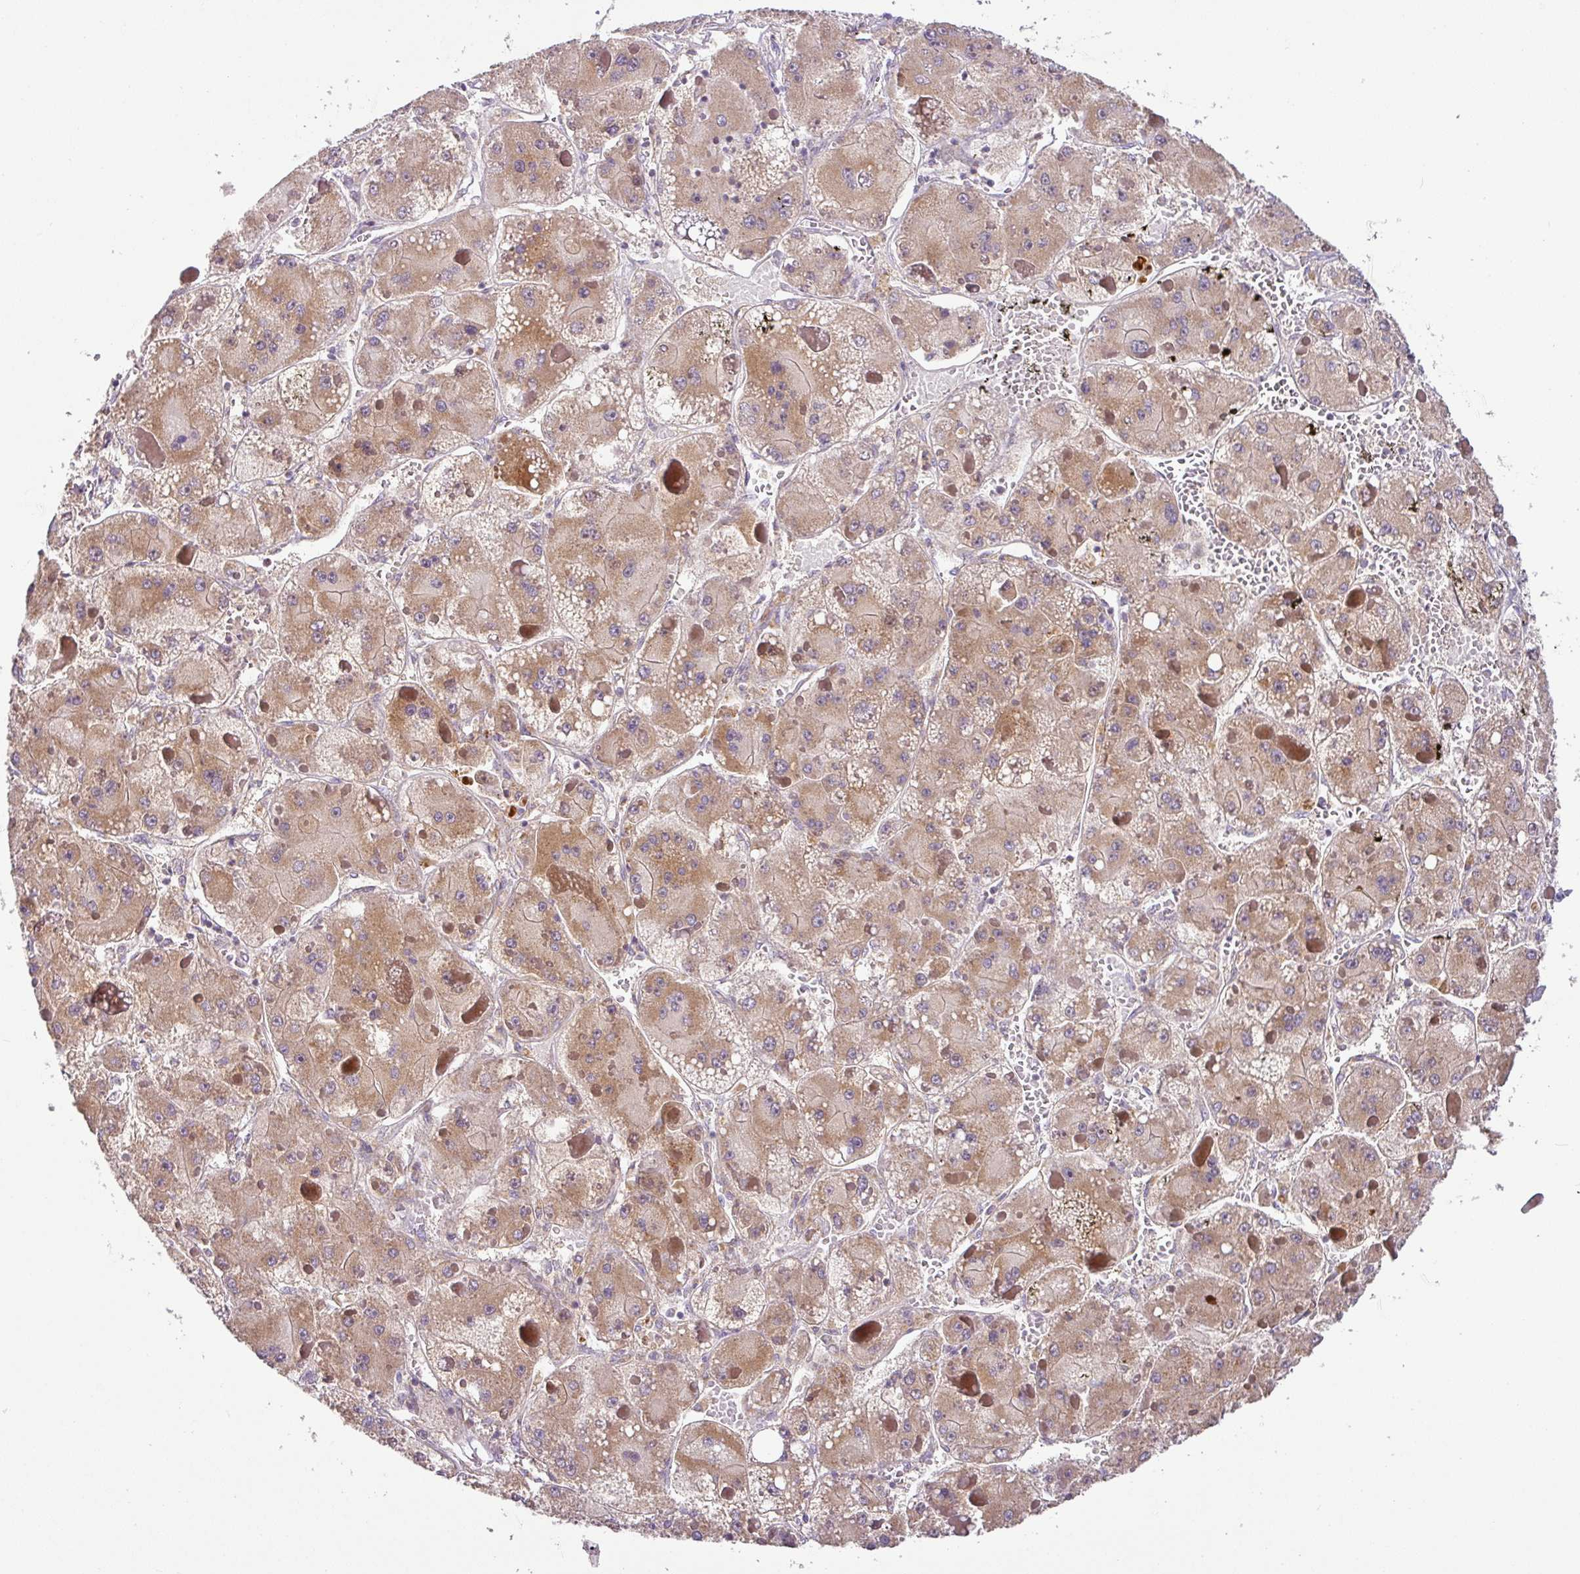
{"staining": {"intensity": "moderate", "quantity": ">75%", "location": "cytoplasmic/membranous"}, "tissue": "liver cancer", "cell_type": "Tumor cells", "image_type": "cancer", "snomed": [{"axis": "morphology", "description": "Carcinoma, Hepatocellular, NOS"}, {"axis": "topography", "description": "Liver"}], "caption": "This is a photomicrograph of immunohistochemistry staining of liver cancer (hepatocellular carcinoma), which shows moderate staining in the cytoplasmic/membranous of tumor cells.", "gene": "SARS2", "patient": {"sex": "female", "age": 73}}